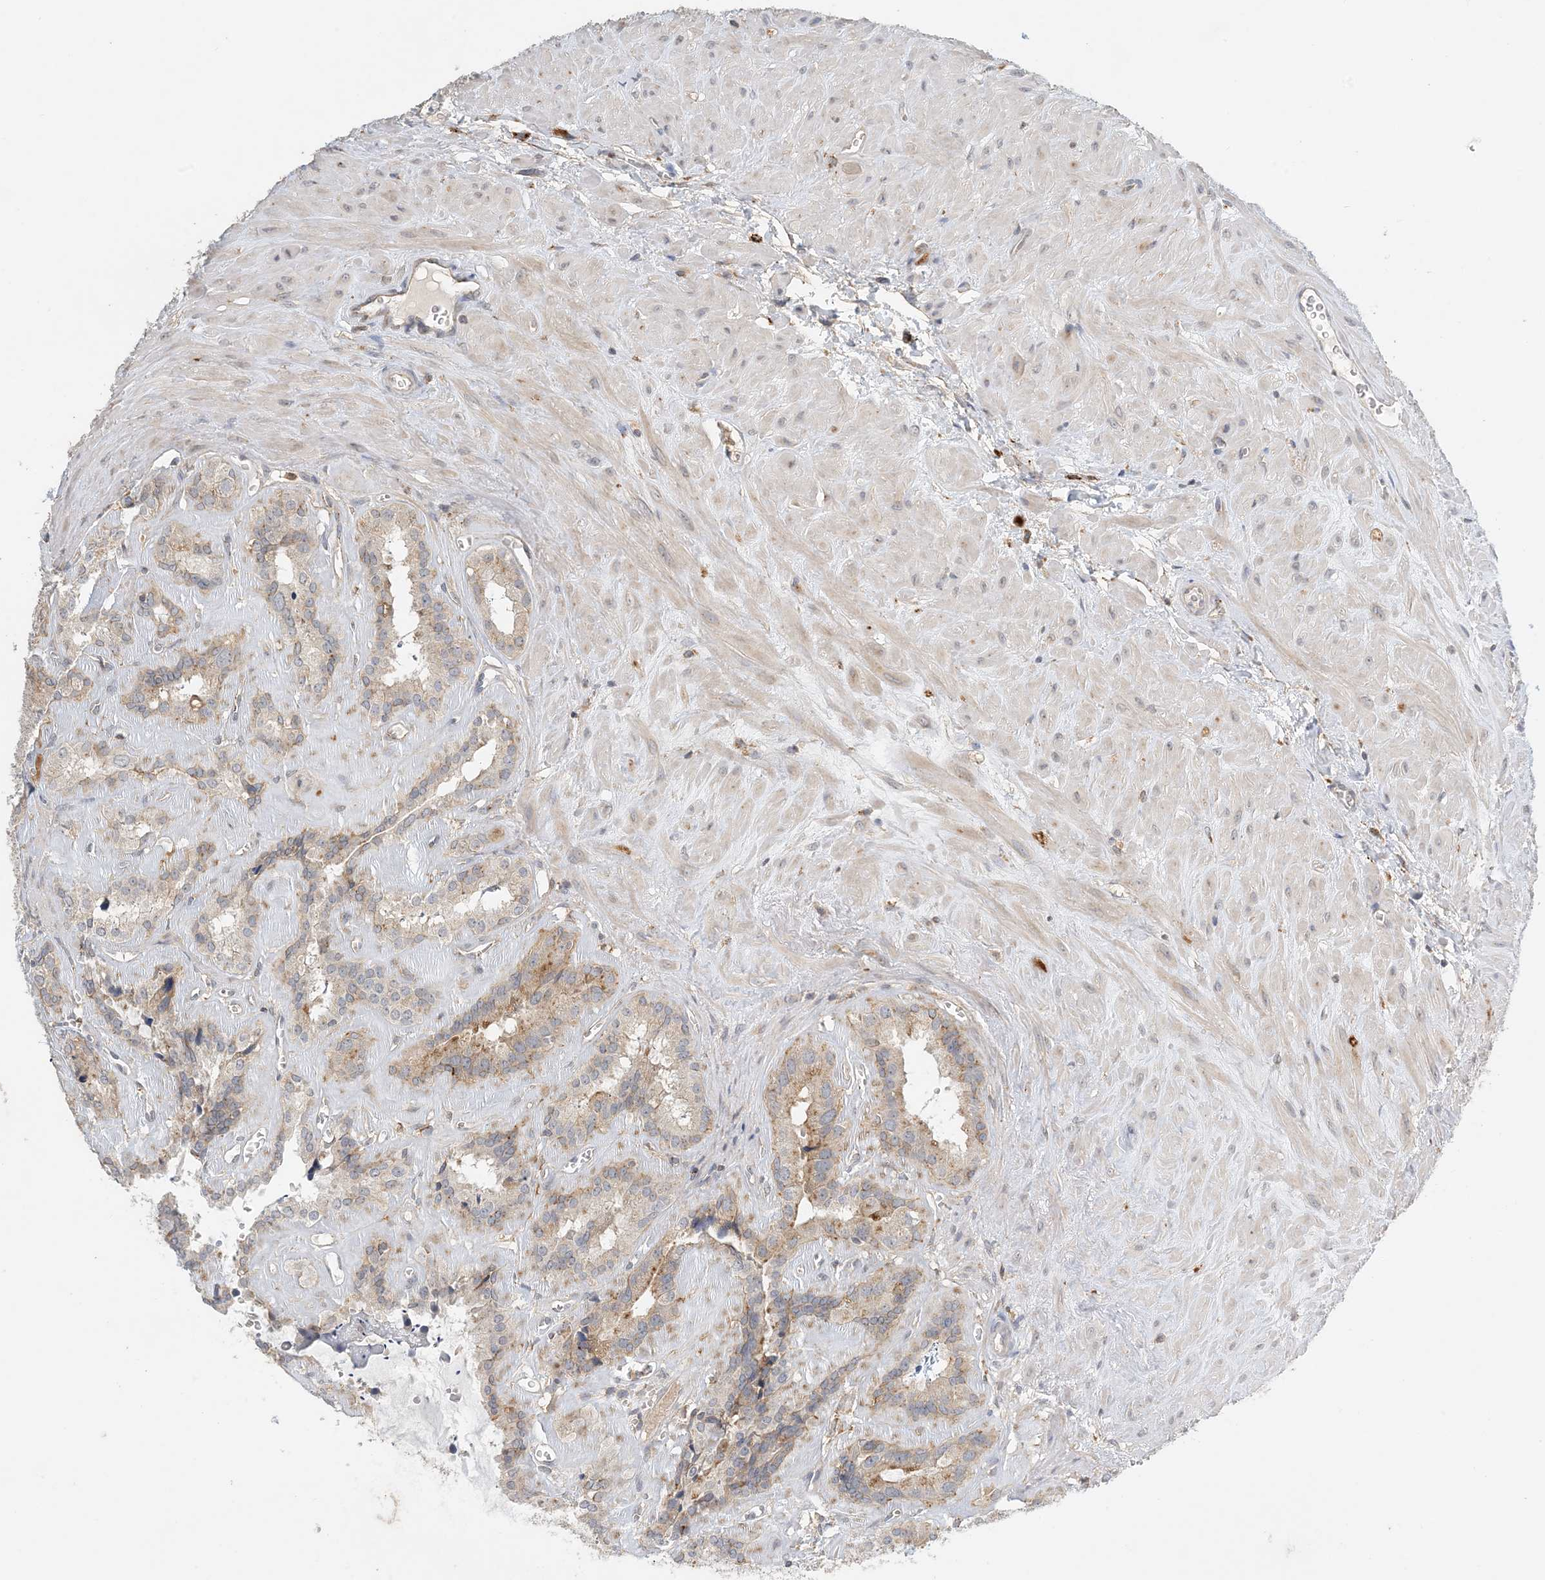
{"staining": {"intensity": "moderate", "quantity": "25%-75%", "location": "cytoplasmic/membranous"}, "tissue": "seminal vesicle", "cell_type": "Glandular cells", "image_type": "normal", "snomed": [{"axis": "morphology", "description": "Normal tissue, NOS"}, {"axis": "topography", "description": "Prostate"}, {"axis": "topography", "description": "Seminal veicle"}], "caption": "This micrograph exhibits IHC staining of normal human seminal vesicle, with medium moderate cytoplasmic/membranous expression in approximately 25%-75% of glandular cells.", "gene": "SPPL2A", "patient": {"sex": "male", "age": 59}}